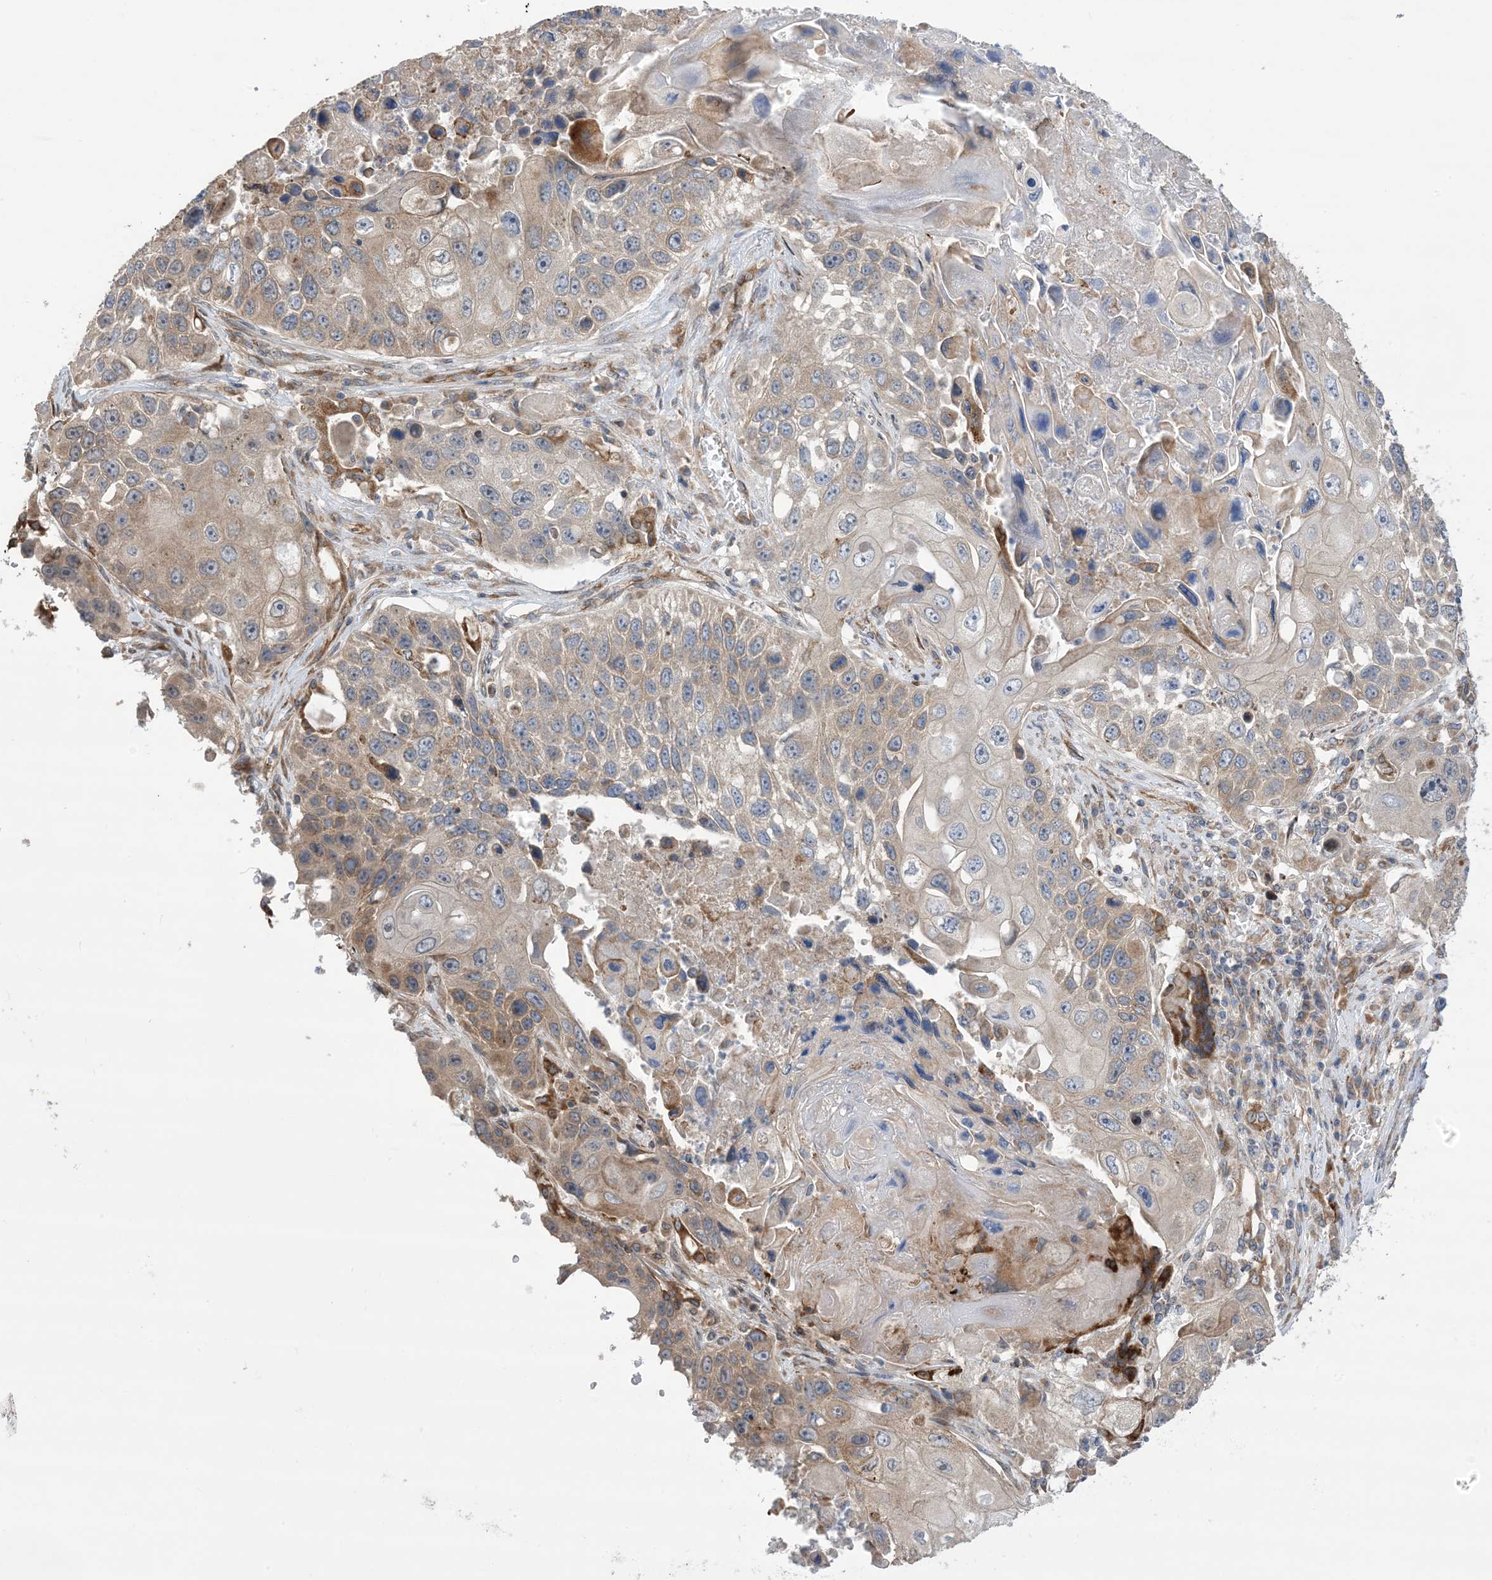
{"staining": {"intensity": "moderate", "quantity": "<25%", "location": "cytoplasmic/membranous"}, "tissue": "lung cancer", "cell_type": "Tumor cells", "image_type": "cancer", "snomed": [{"axis": "morphology", "description": "Squamous cell carcinoma, NOS"}, {"axis": "topography", "description": "Lung"}], "caption": "Immunohistochemical staining of lung cancer (squamous cell carcinoma) reveals low levels of moderate cytoplasmic/membranous positivity in approximately <25% of tumor cells.", "gene": "CLEC16A", "patient": {"sex": "male", "age": 61}}